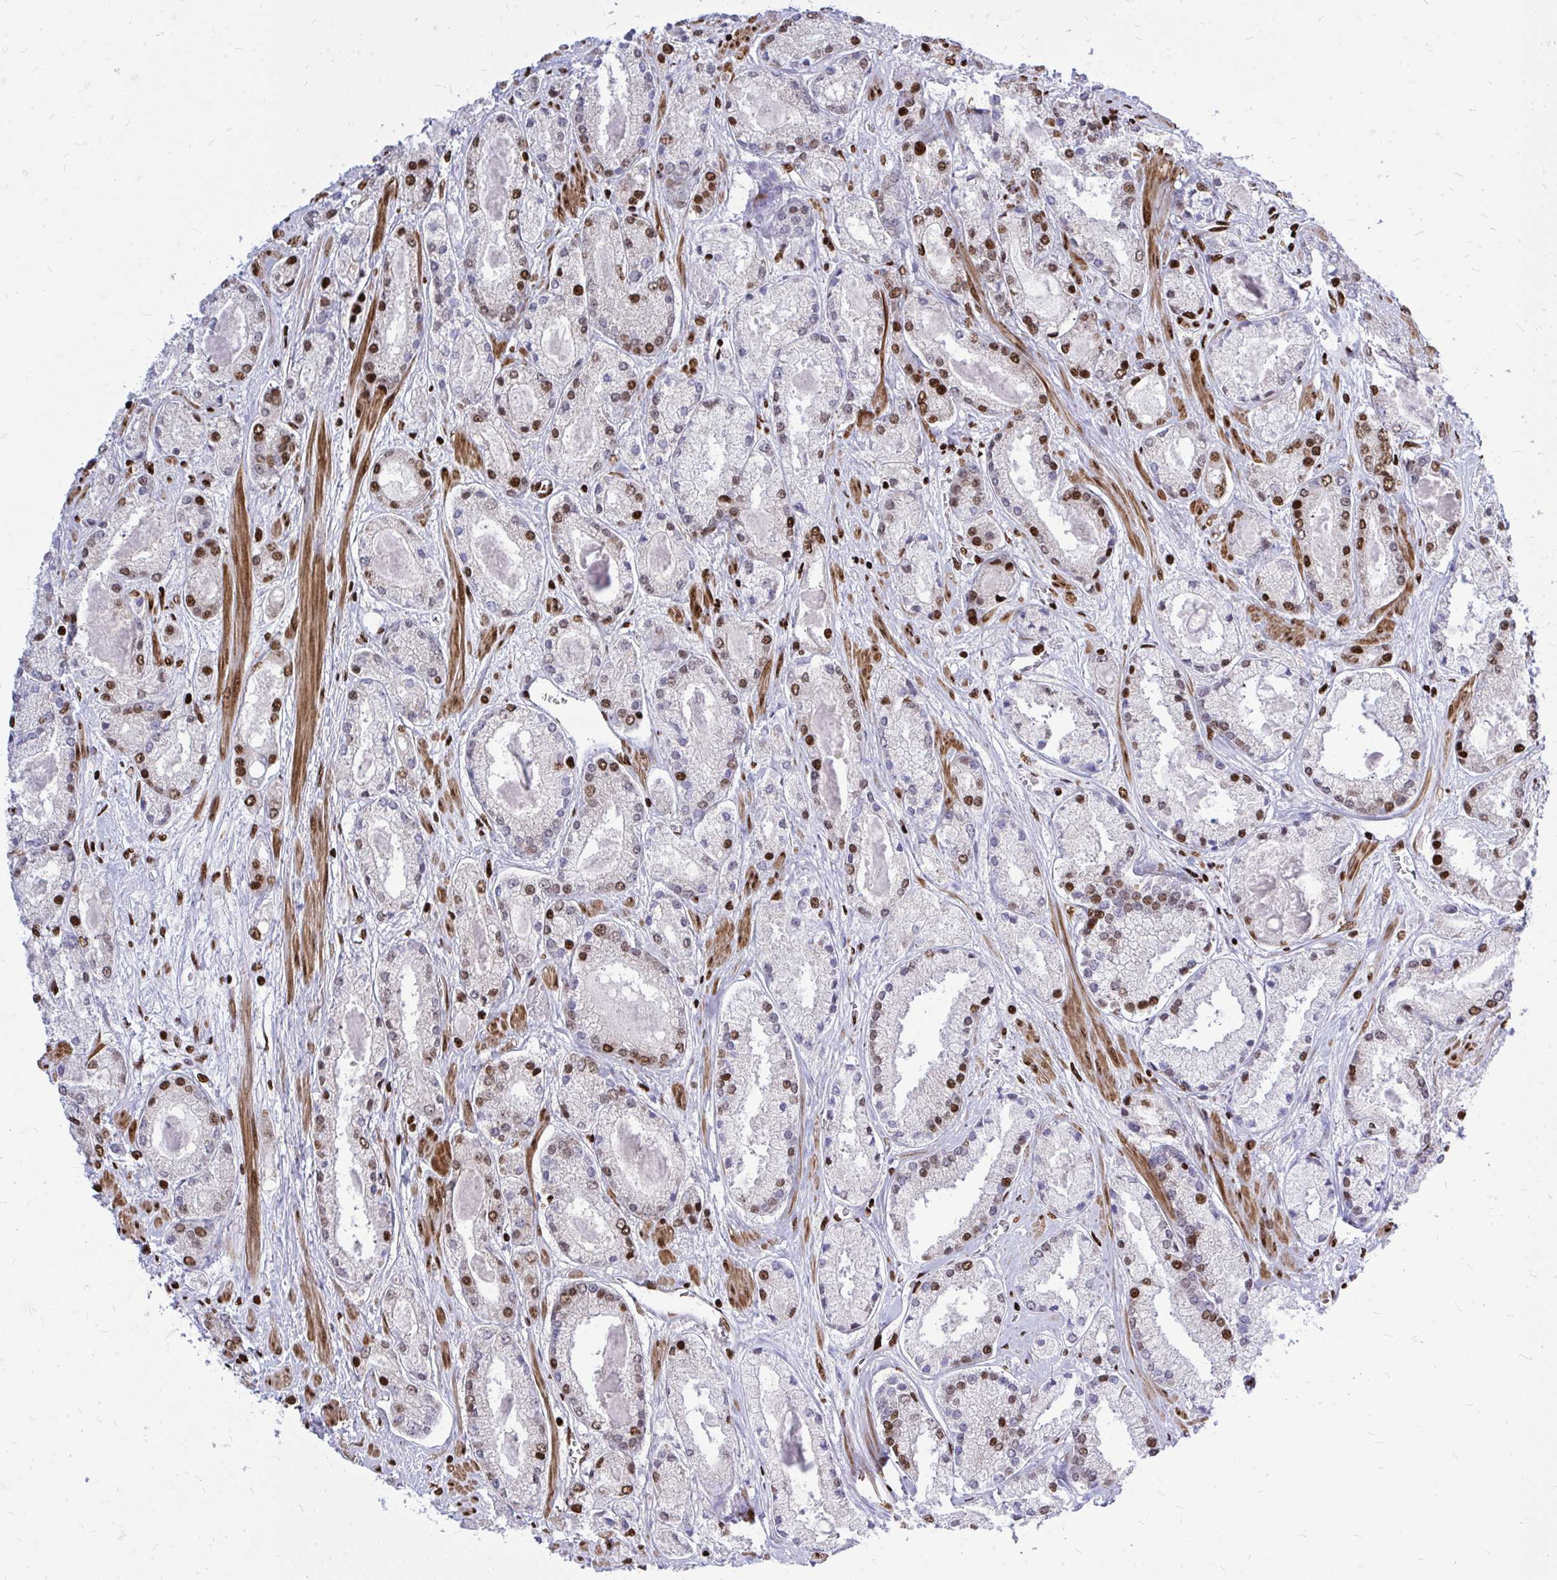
{"staining": {"intensity": "strong", "quantity": "25%-75%", "location": "nuclear"}, "tissue": "prostate cancer", "cell_type": "Tumor cells", "image_type": "cancer", "snomed": [{"axis": "morphology", "description": "Adenocarcinoma, High grade"}, {"axis": "topography", "description": "Prostate"}], "caption": "IHC photomicrograph of neoplastic tissue: prostate cancer (high-grade adenocarcinoma) stained using immunohistochemistry demonstrates high levels of strong protein expression localized specifically in the nuclear of tumor cells, appearing as a nuclear brown color.", "gene": "TBL1Y", "patient": {"sex": "male", "age": 67}}